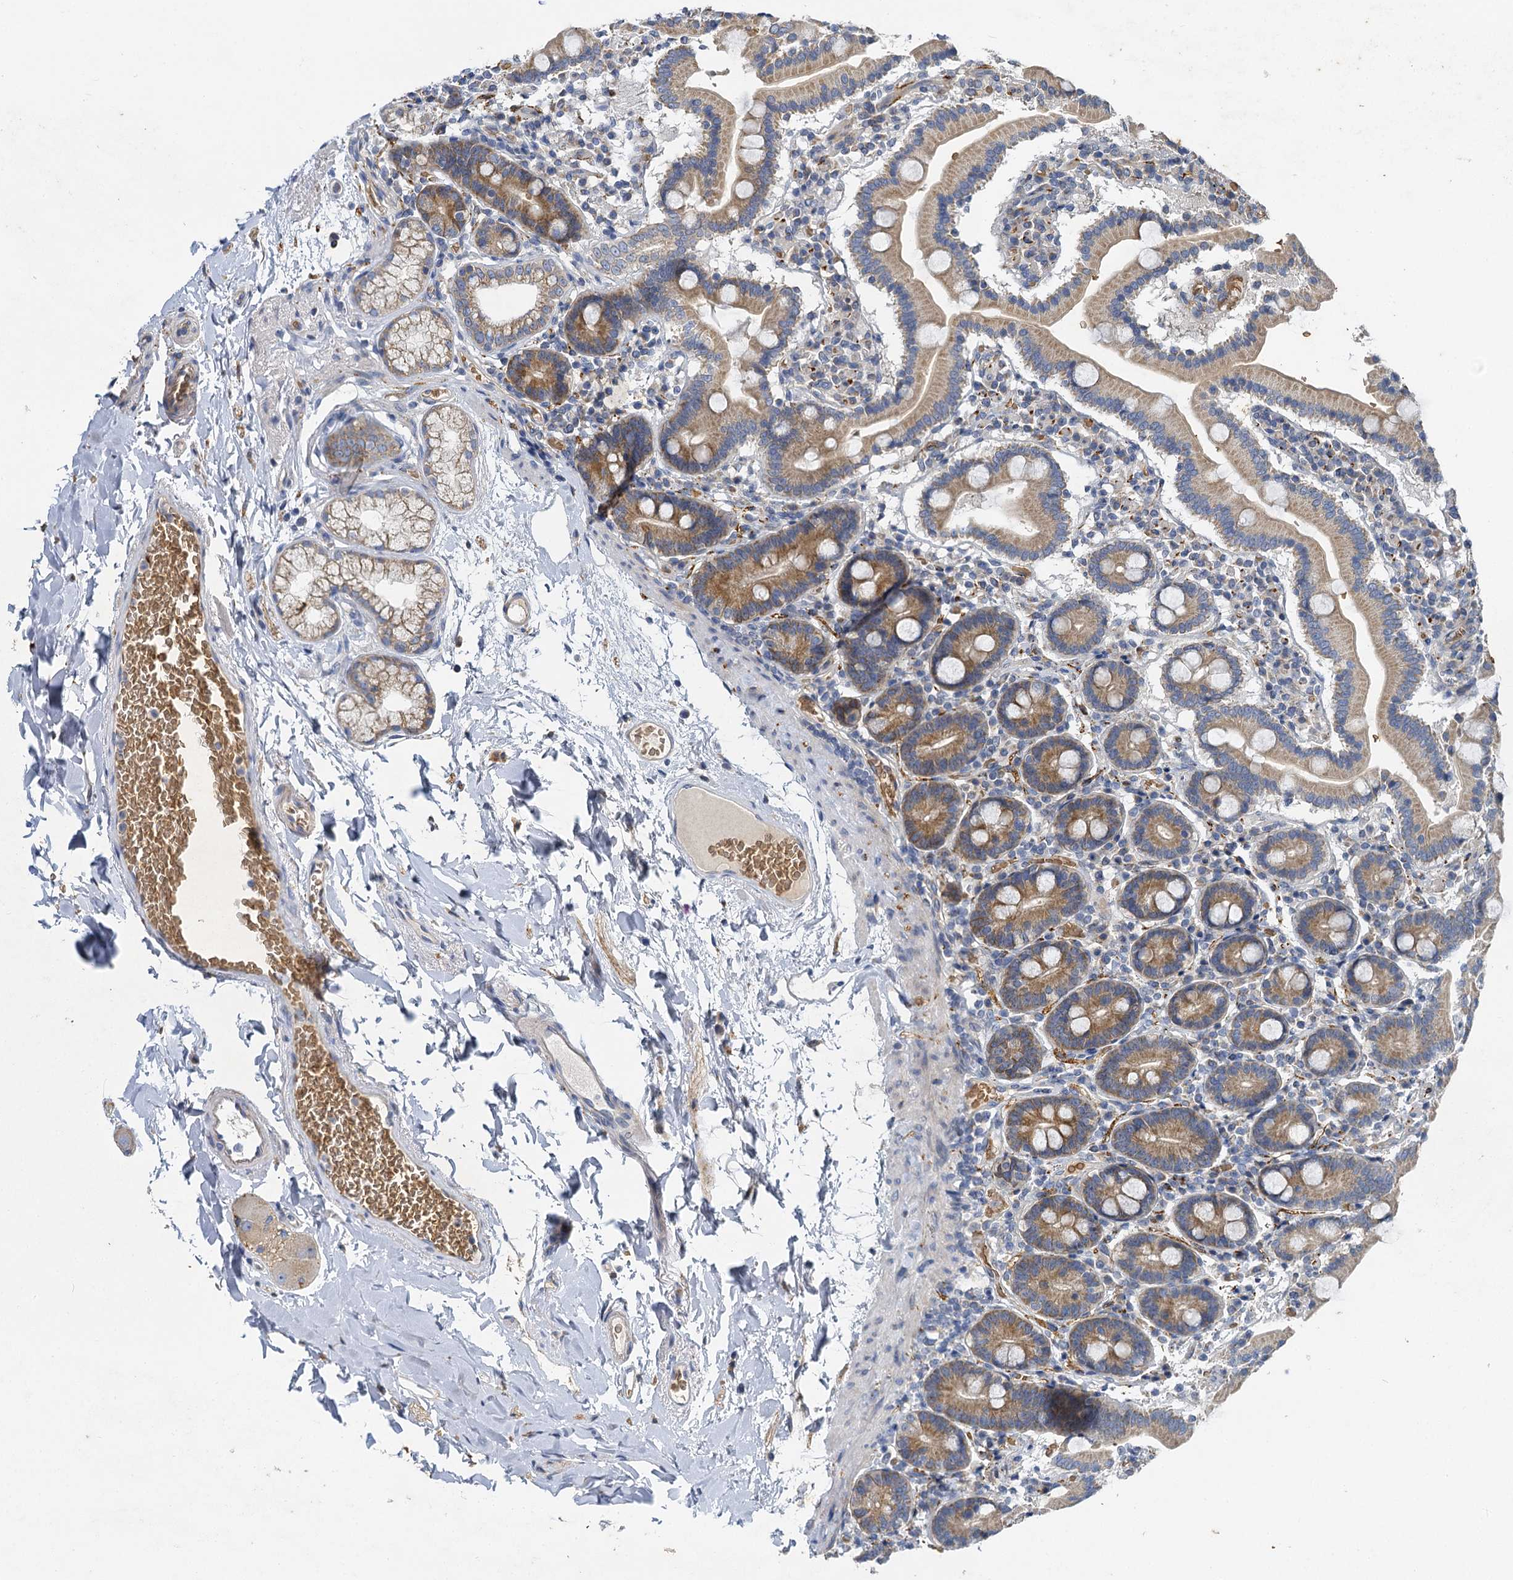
{"staining": {"intensity": "moderate", "quantity": ">75%", "location": "cytoplasmic/membranous"}, "tissue": "duodenum", "cell_type": "Glandular cells", "image_type": "normal", "snomed": [{"axis": "morphology", "description": "Normal tissue, NOS"}, {"axis": "topography", "description": "Duodenum"}], "caption": "The immunohistochemical stain labels moderate cytoplasmic/membranous positivity in glandular cells of benign duodenum. Nuclei are stained in blue.", "gene": "BCS1L", "patient": {"sex": "male", "age": 55}}